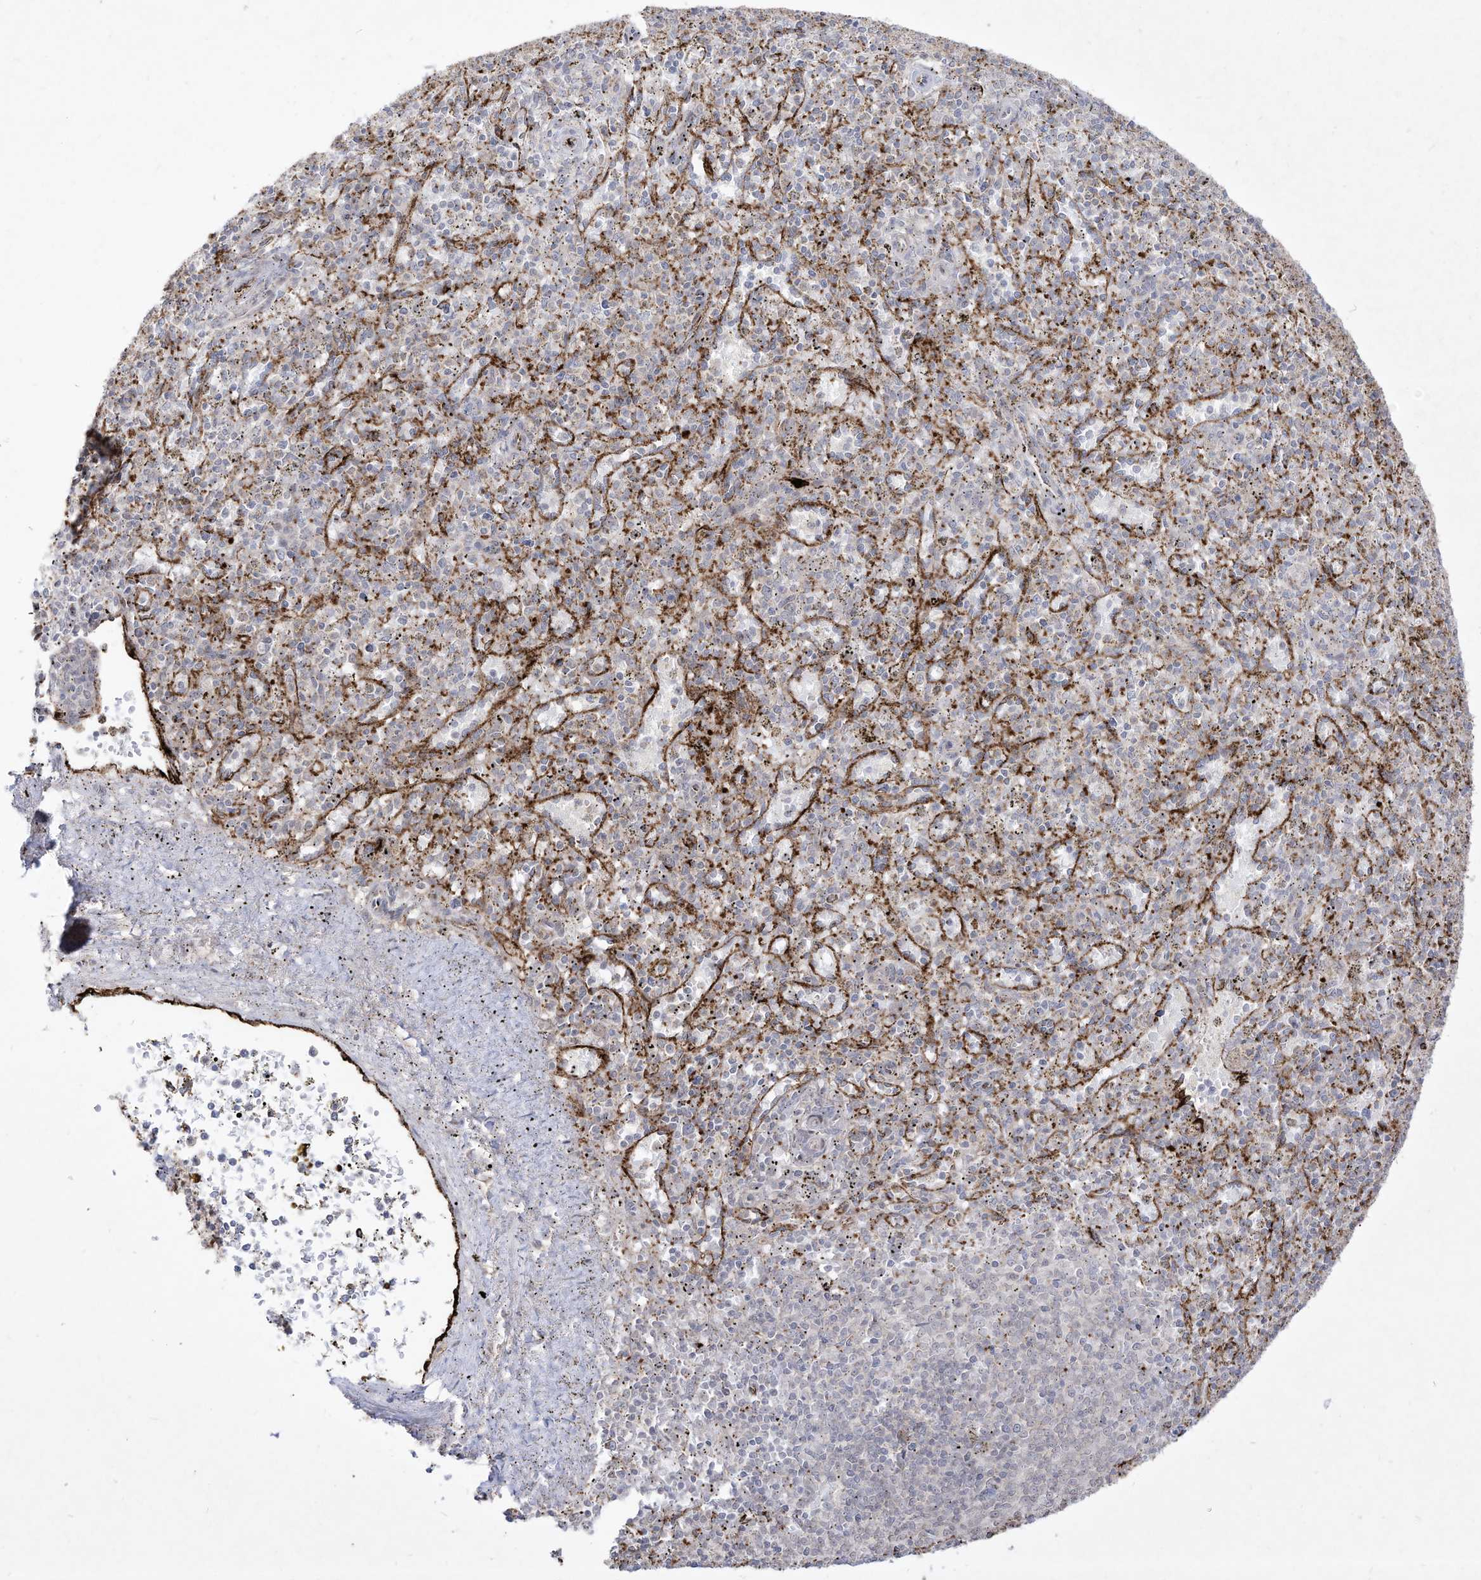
{"staining": {"intensity": "negative", "quantity": "none", "location": "none"}, "tissue": "spleen", "cell_type": "Cells in red pulp", "image_type": "normal", "snomed": [{"axis": "morphology", "description": "Normal tissue, NOS"}, {"axis": "topography", "description": "Spleen"}], "caption": "A high-resolution image shows immunohistochemistry (IHC) staining of benign spleen, which exhibits no significant staining in cells in red pulp.", "gene": "ZGRF1", "patient": {"sex": "male", "age": 72}}